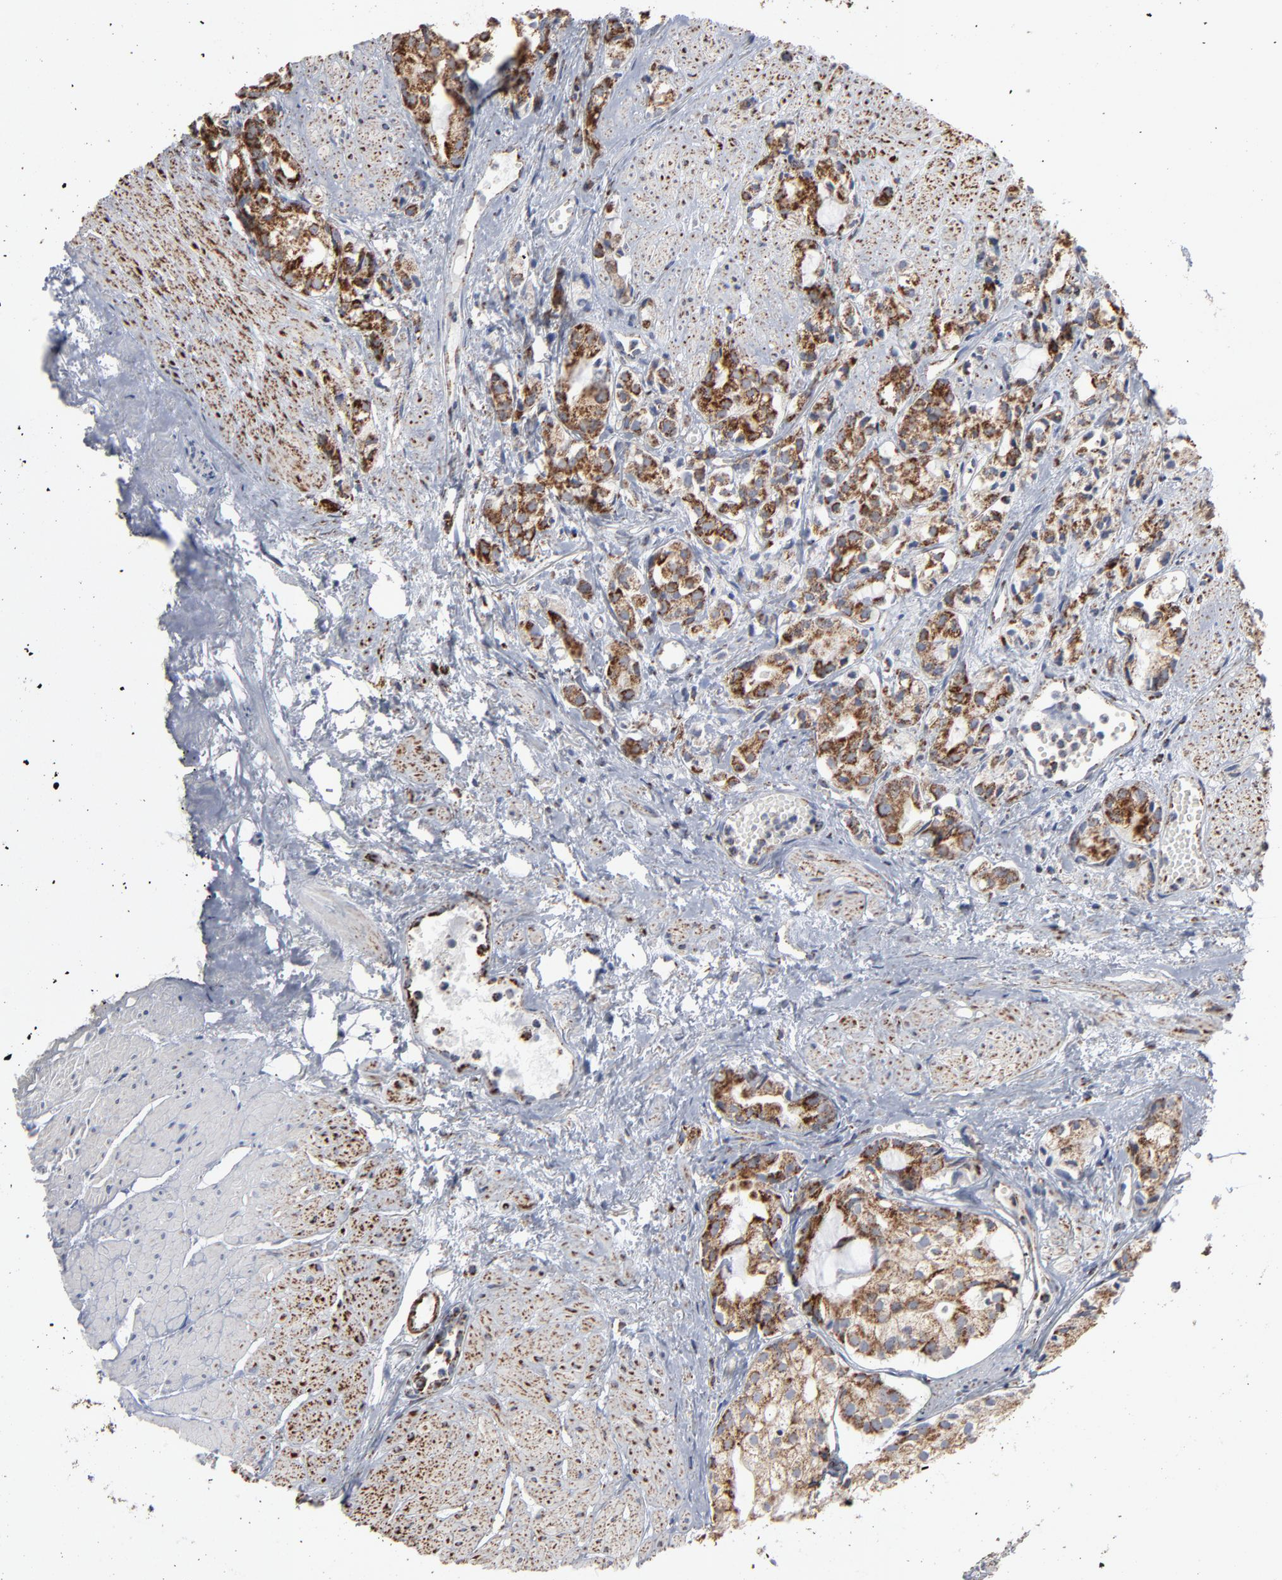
{"staining": {"intensity": "strong", "quantity": ">75%", "location": "cytoplasmic/membranous"}, "tissue": "prostate cancer", "cell_type": "Tumor cells", "image_type": "cancer", "snomed": [{"axis": "morphology", "description": "Adenocarcinoma, High grade"}, {"axis": "topography", "description": "Prostate"}], "caption": "A high amount of strong cytoplasmic/membranous positivity is appreciated in approximately >75% of tumor cells in prostate high-grade adenocarcinoma tissue.", "gene": "UQCRC1", "patient": {"sex": "male", "age": 85}}